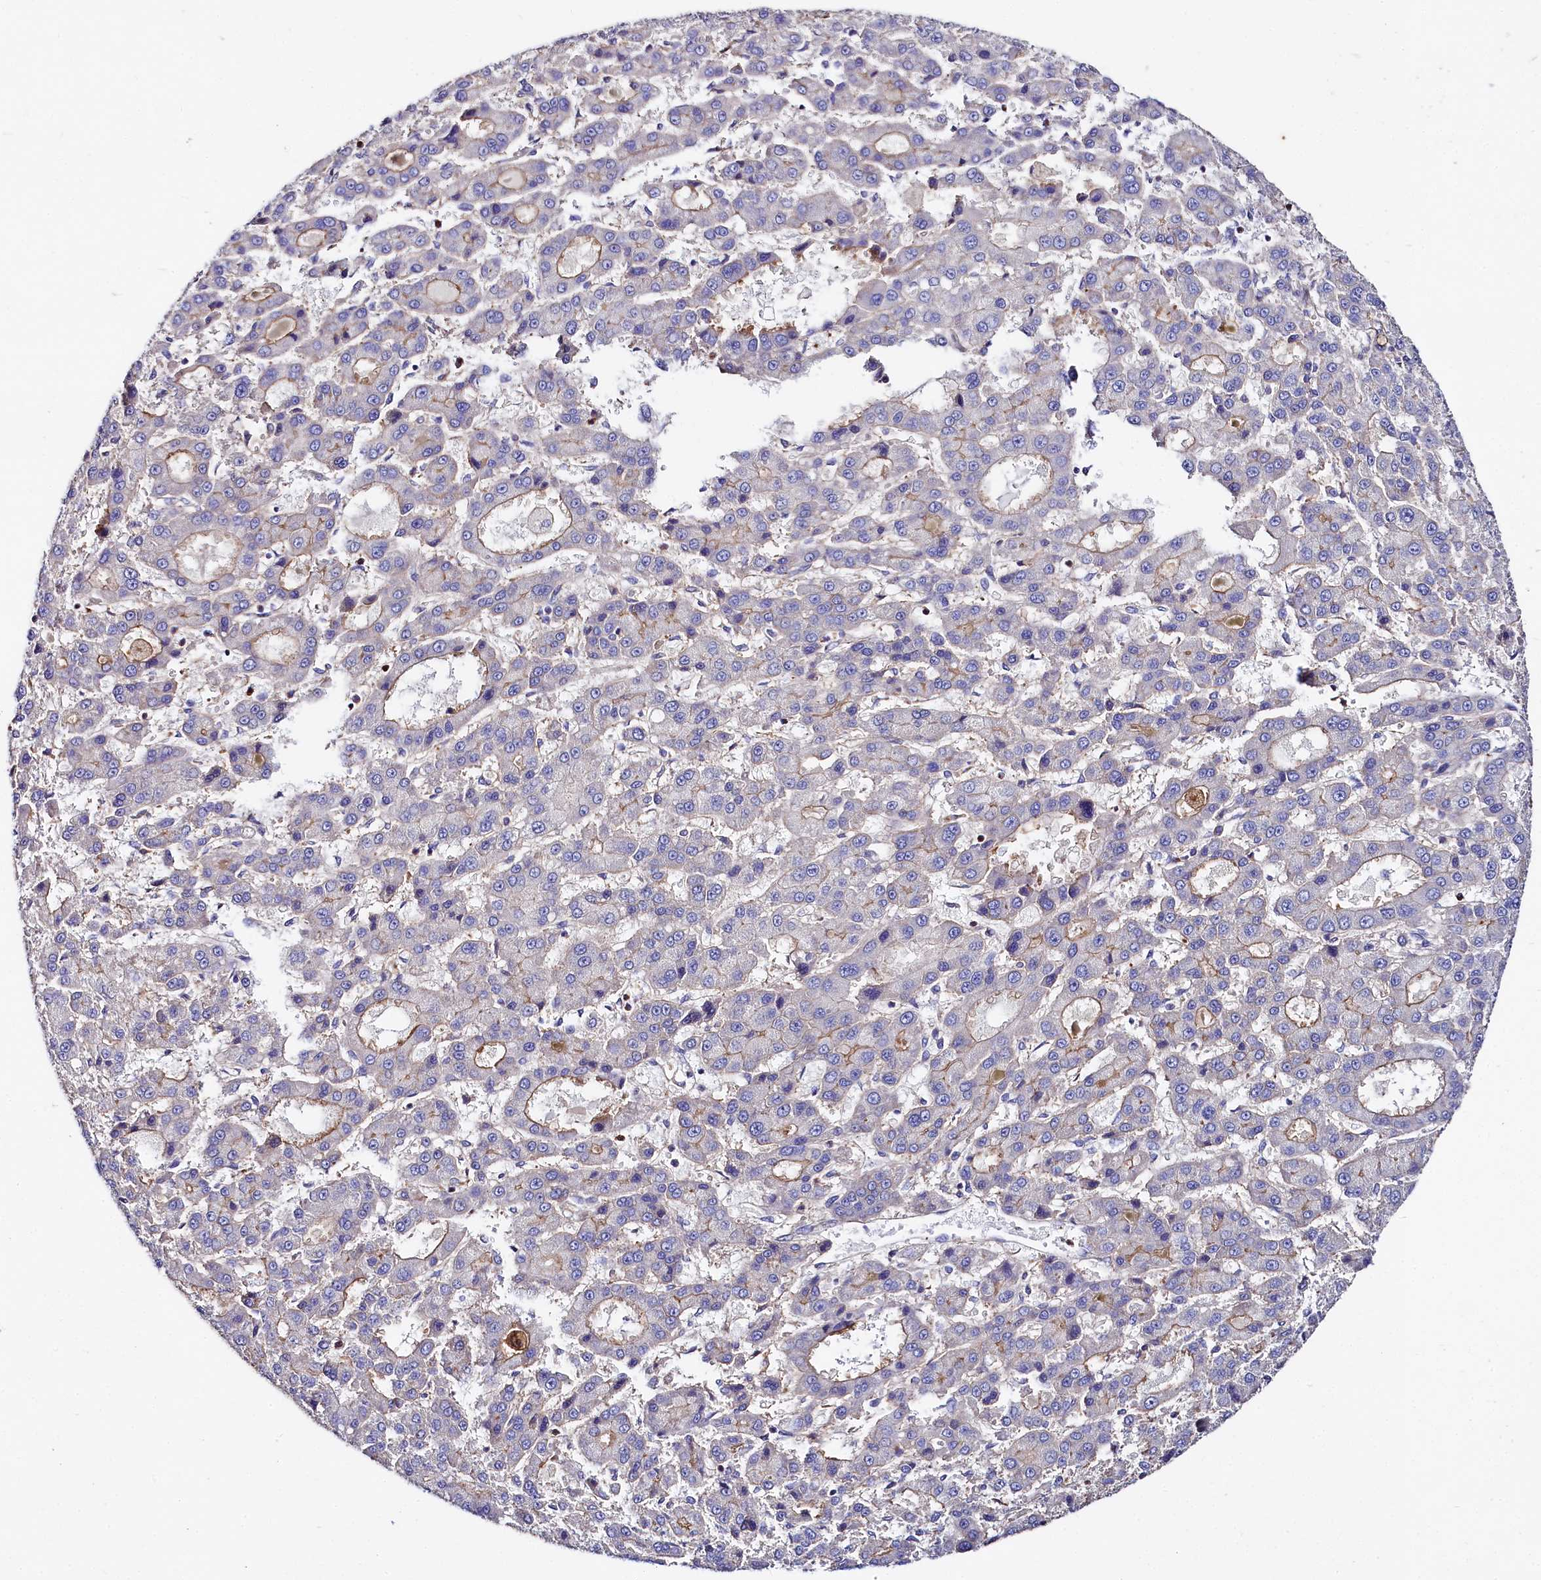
{"staining": {"intensity": "moderate", "quantity": "<25%", "location": "cytoplasmic/membranous"}, "tissue": "liver cancer", "cell_type": "Tumor cells", "image_type": "cancer", "snomed": [{"axis": "morphology", "description": "Carcinoma, Hepatocellular, NOS"}, {"axis": "topography", "description": "Liver"}], "caption": "Protein expression by immunohistochemistry (IHC) exhibits moderate cytoplasmic/membranous positivity in approximately <25% of tumor cells in liver hepatocellular carcinoma.", "gene": "FCHSD2", "patient": {"sex": "male", "age": 70}}